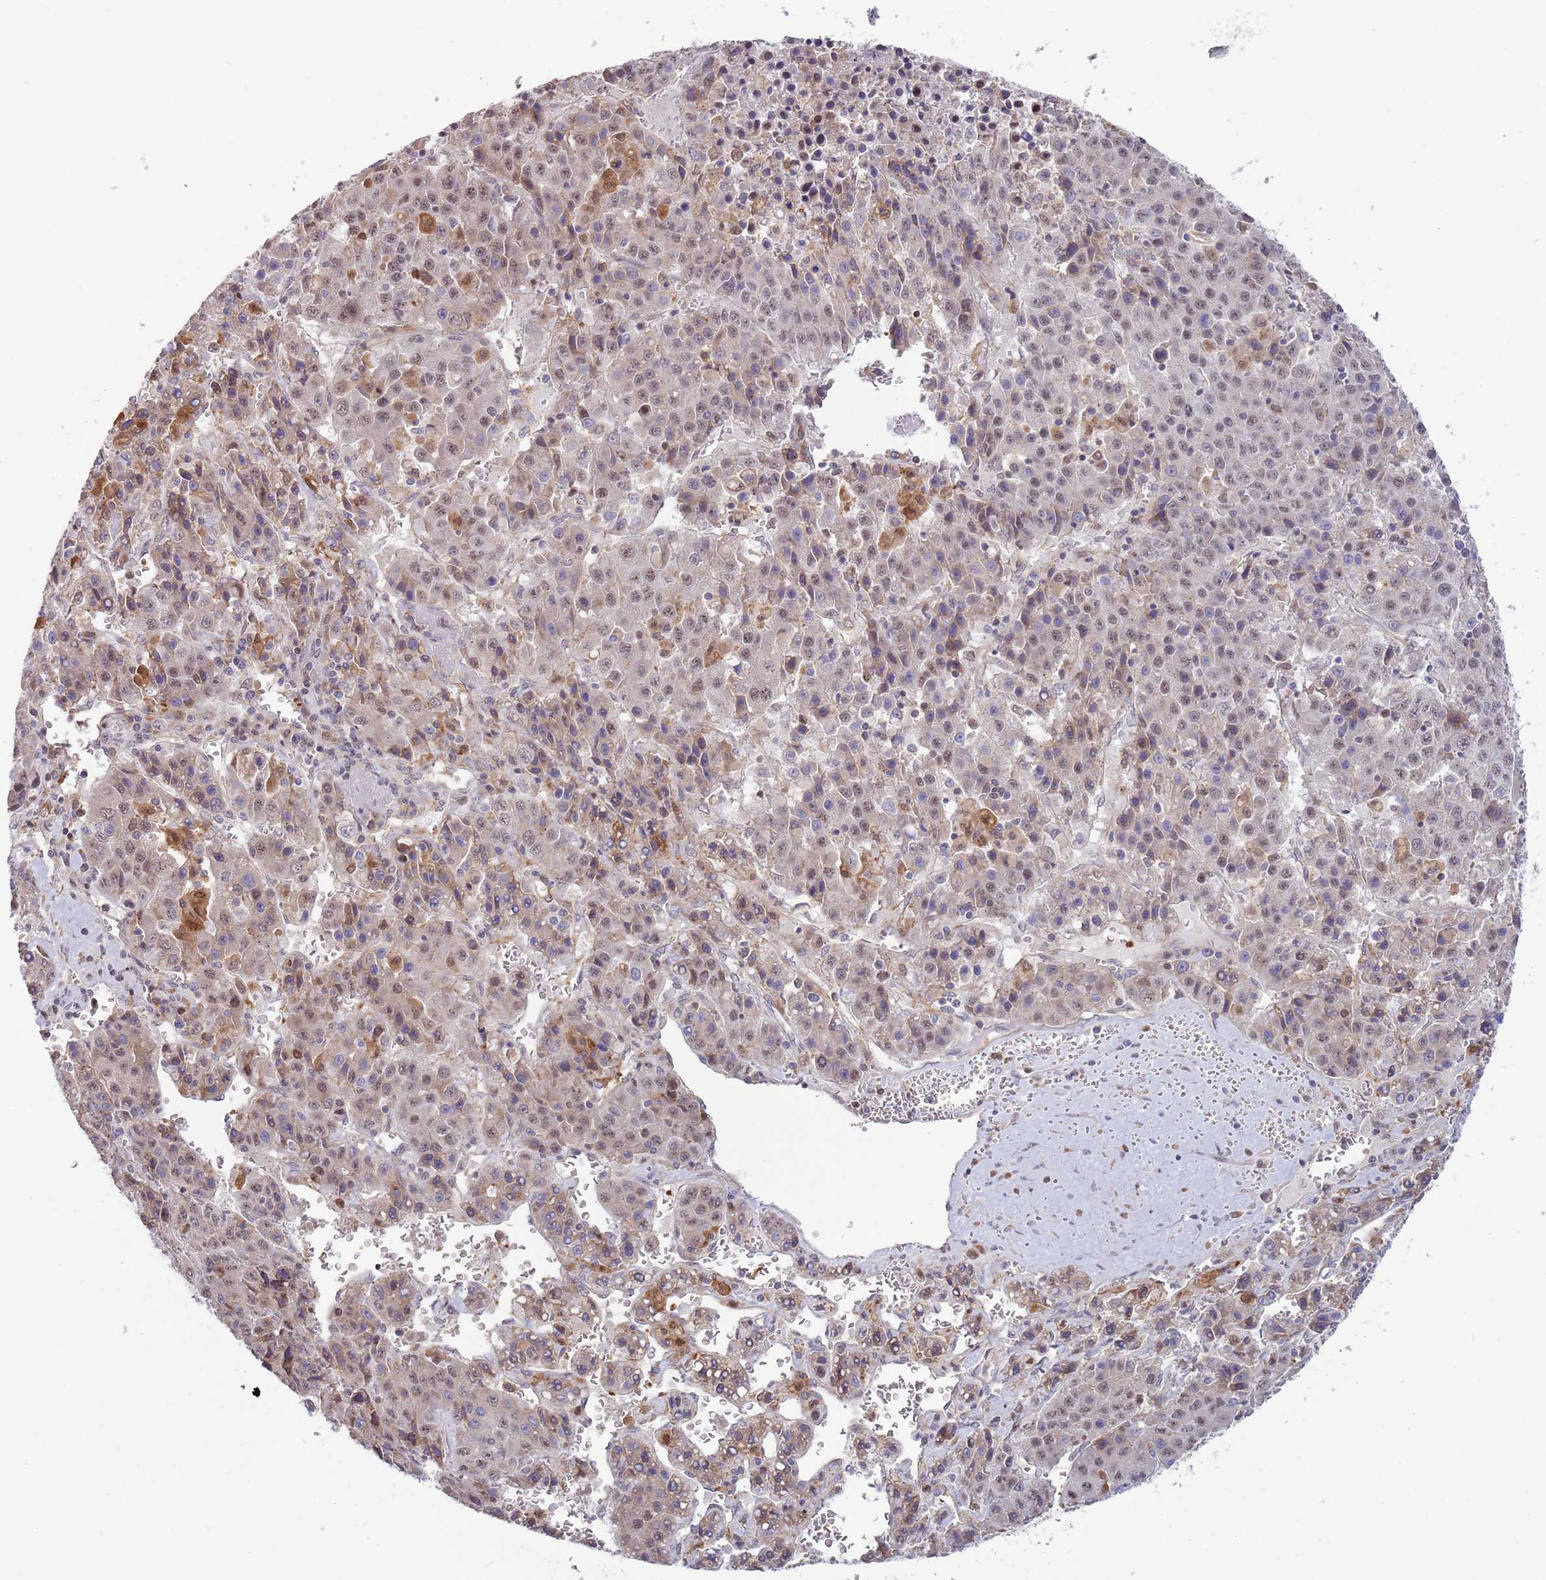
{"staining": {"intensity": "weak", "quantity": ">75%", "location": "nuclear"}, "tissue": "liver cancer", "cell_type": "Tumor cells", "image_type": "cancer", "snomed": [{"axis": "morphology", "description": "Carcinoma, Hepatocellular, NOS"}, {"axis": "topography", "description": "Liver"}], "caption": "Tumor cells exhibit low levels of weak nuclear positivity in about >75% of cells in liver hepatocellular carcinoma.", "gene": "CCNJL", "patient": {"sex": "female", "age": 53}}